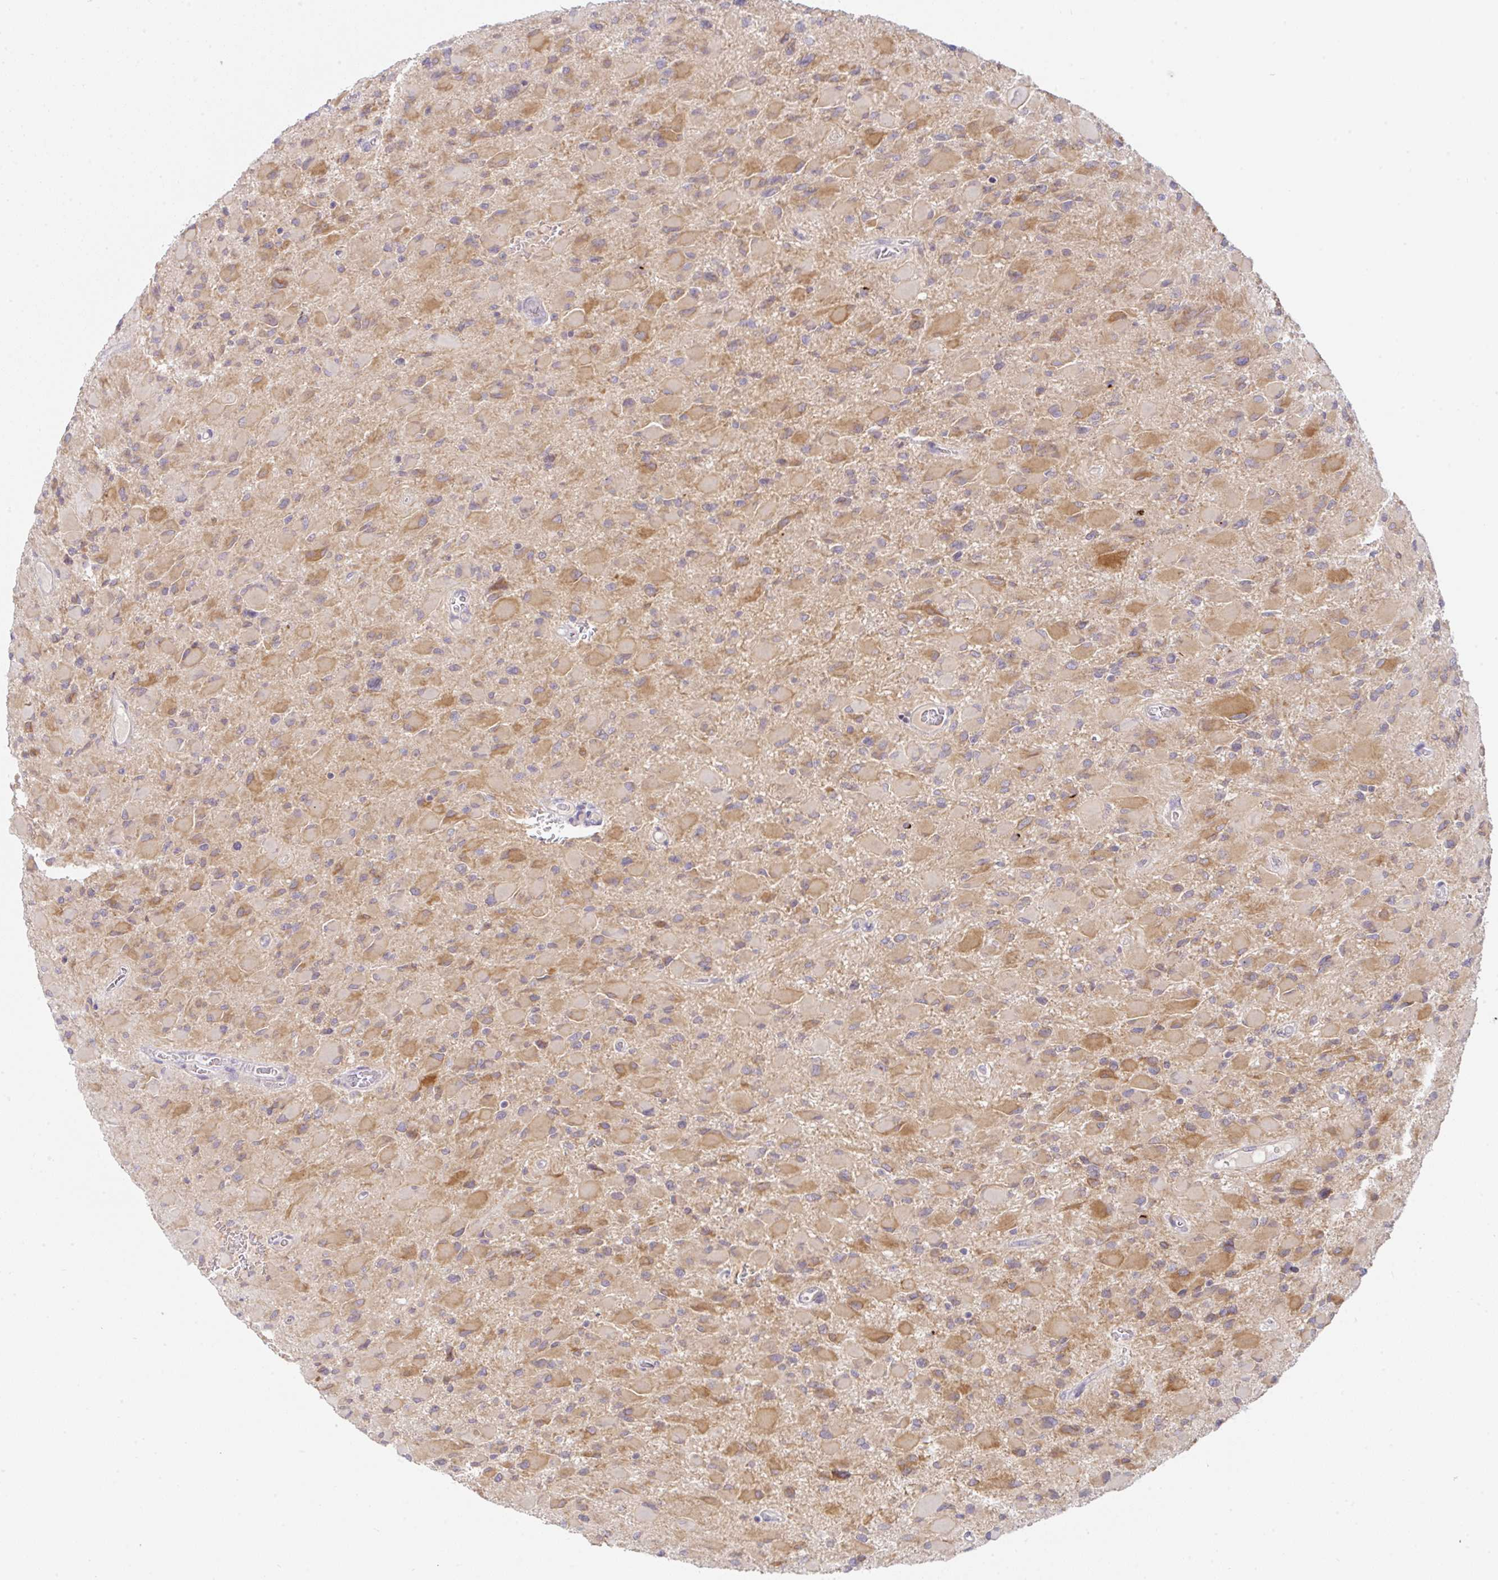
{"staining": {"intensity": "moderate", "quantity": "25%-75%", "location": "cytoplasmic/membranous"}, "tissue": "glioma", "cell_type": "Tumor cells", "image_type": "cancer", "snomed": [{"axis": "morphology", "description": "Glioma, malignant, High grade"}, {"axis": "topography", "description": "Cerebral cortex"}], "caption": "Malignant glioma (high-grade) stained for a protein (brown) demonstrates moderate cytoplasmic/membranous positive positivity in about 25%-75% of tumor cells.", "gene": "DERL2", "patient": {"sex": "female", "age": 36}}